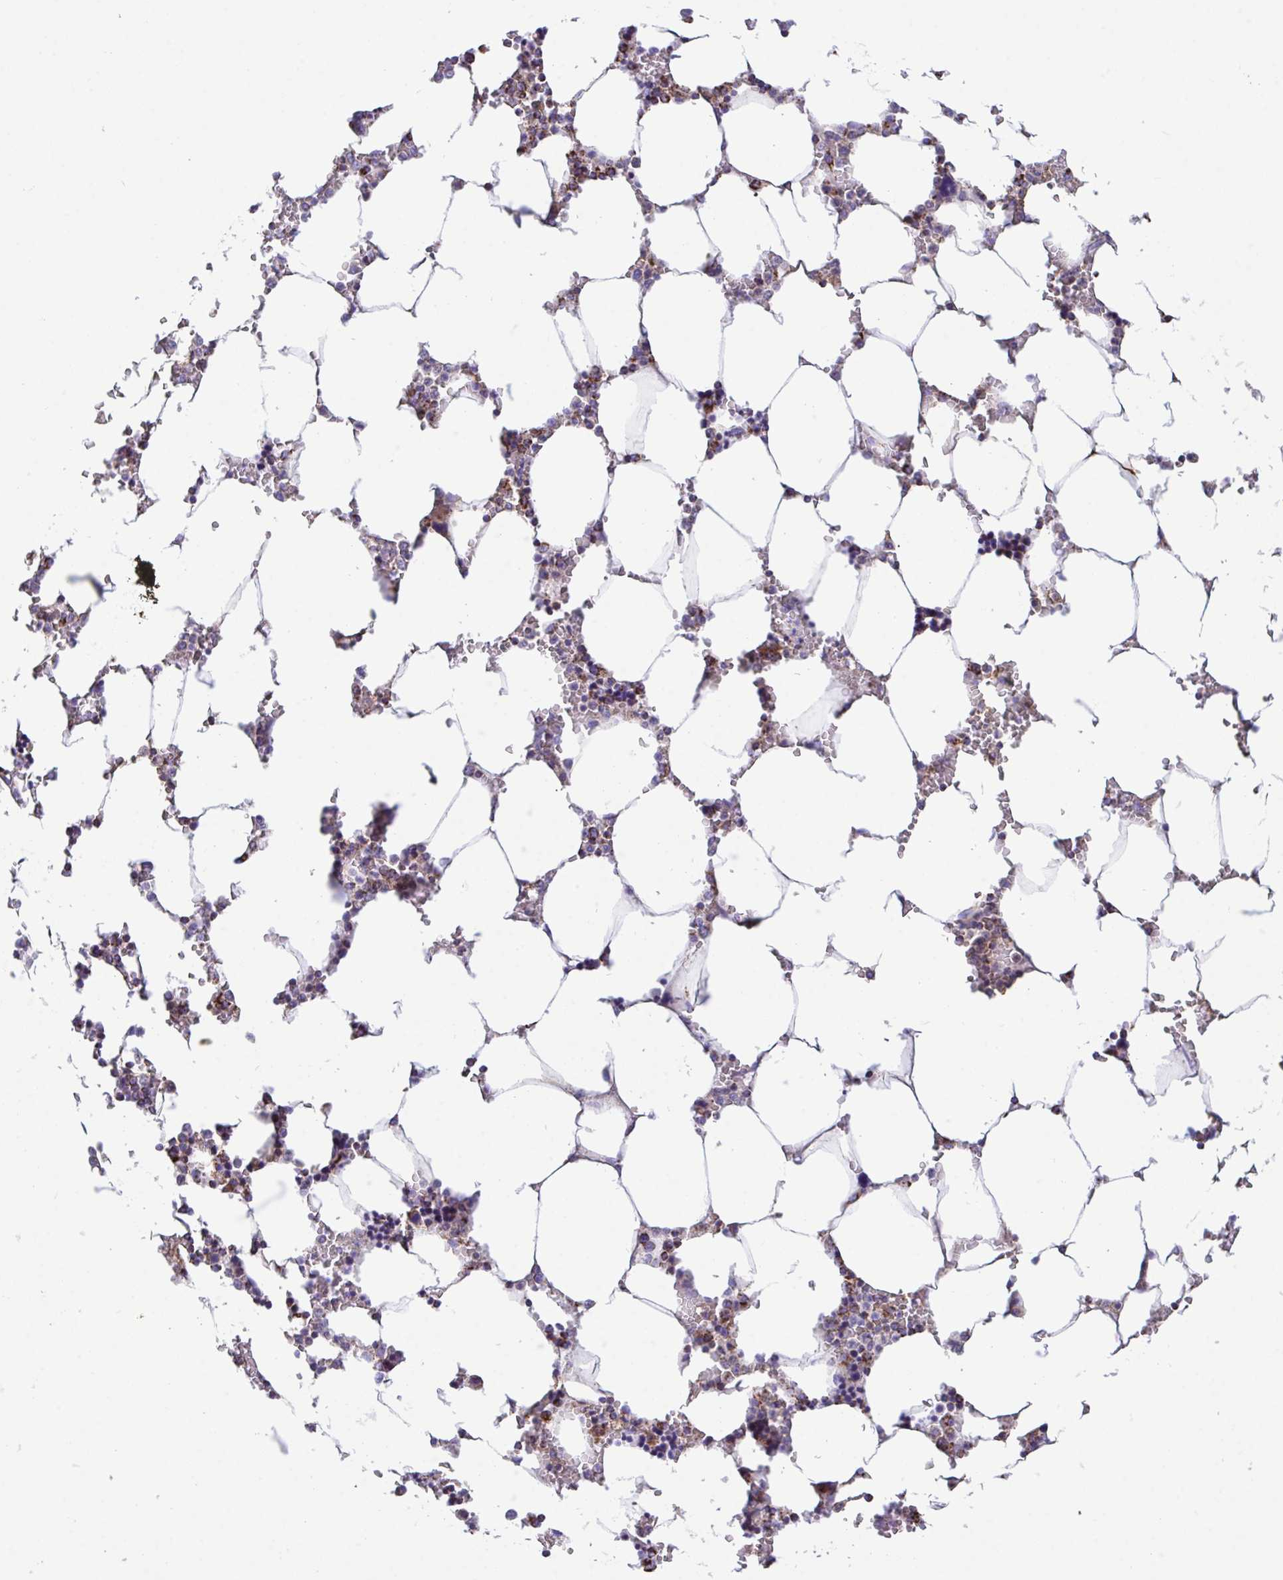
{"staining": {"intensity": "moderate", "quantity": "25%-75%", "location": "cytoplasmic/membranous"}, "tissue": "bone marrow", "cell_type": "Hematopoietic cells", "image_type": "normal", "snomed": [{"axis": "morphology", "description": "Normal tissue, NOS"}, {"axis": "topography", "description": "Bone marrow"}], "caption": "Bone marrow stained with a brown dye demonstrates moderate cytoplasmic/membranous positive positivity in approximately 25%-75% of hematopoietic cells.", "gene": "PCMTD2", "patient": {"sex": "male", "age": 64}}